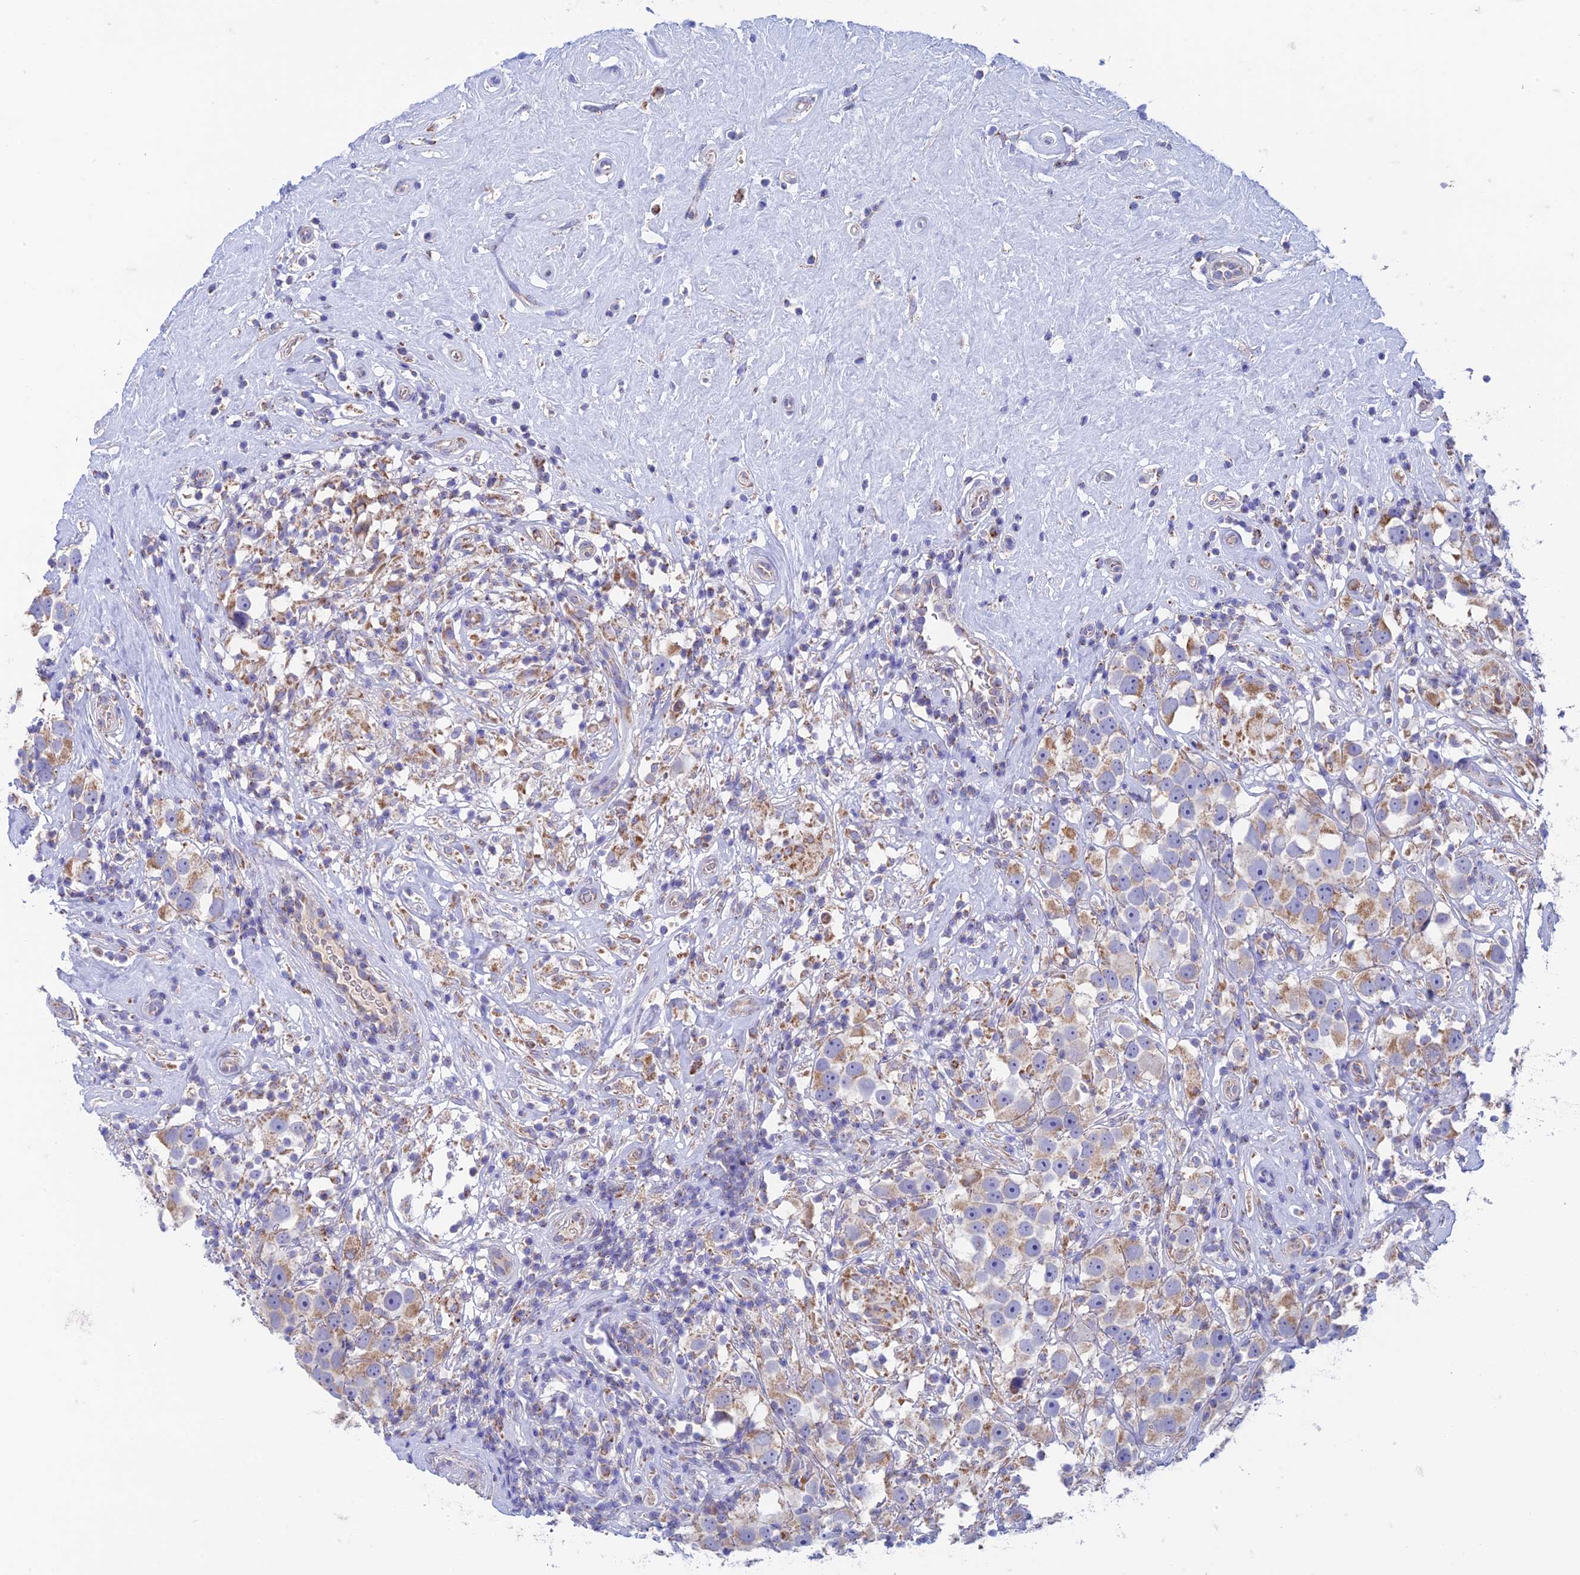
{"staining": {"intensity": "moderate", "quantity": "25%-75%", "location": "cytoplasmic/membranous"}, "tissue": "testis cancer", "cell_type": "Tumor cells", "image_type": "cancer", "snomed": [{"axis": "morphology", "description": "Seminoma, NOS"}, {"axis": "topography", "description": "Testis"}], "caption": "IHC histopathology image of neoplastic tissue: human testis cancer stained using immunohistochemistry (IHC) exhibits medium levels of moderate protein expression localized specifically in the cytoplasmic/membranous of tumor cells, appearing as a cytoplasmic/membranous brown color.", "gene": "ZNF181", "patient": {"sex": "male", "age": 49}}